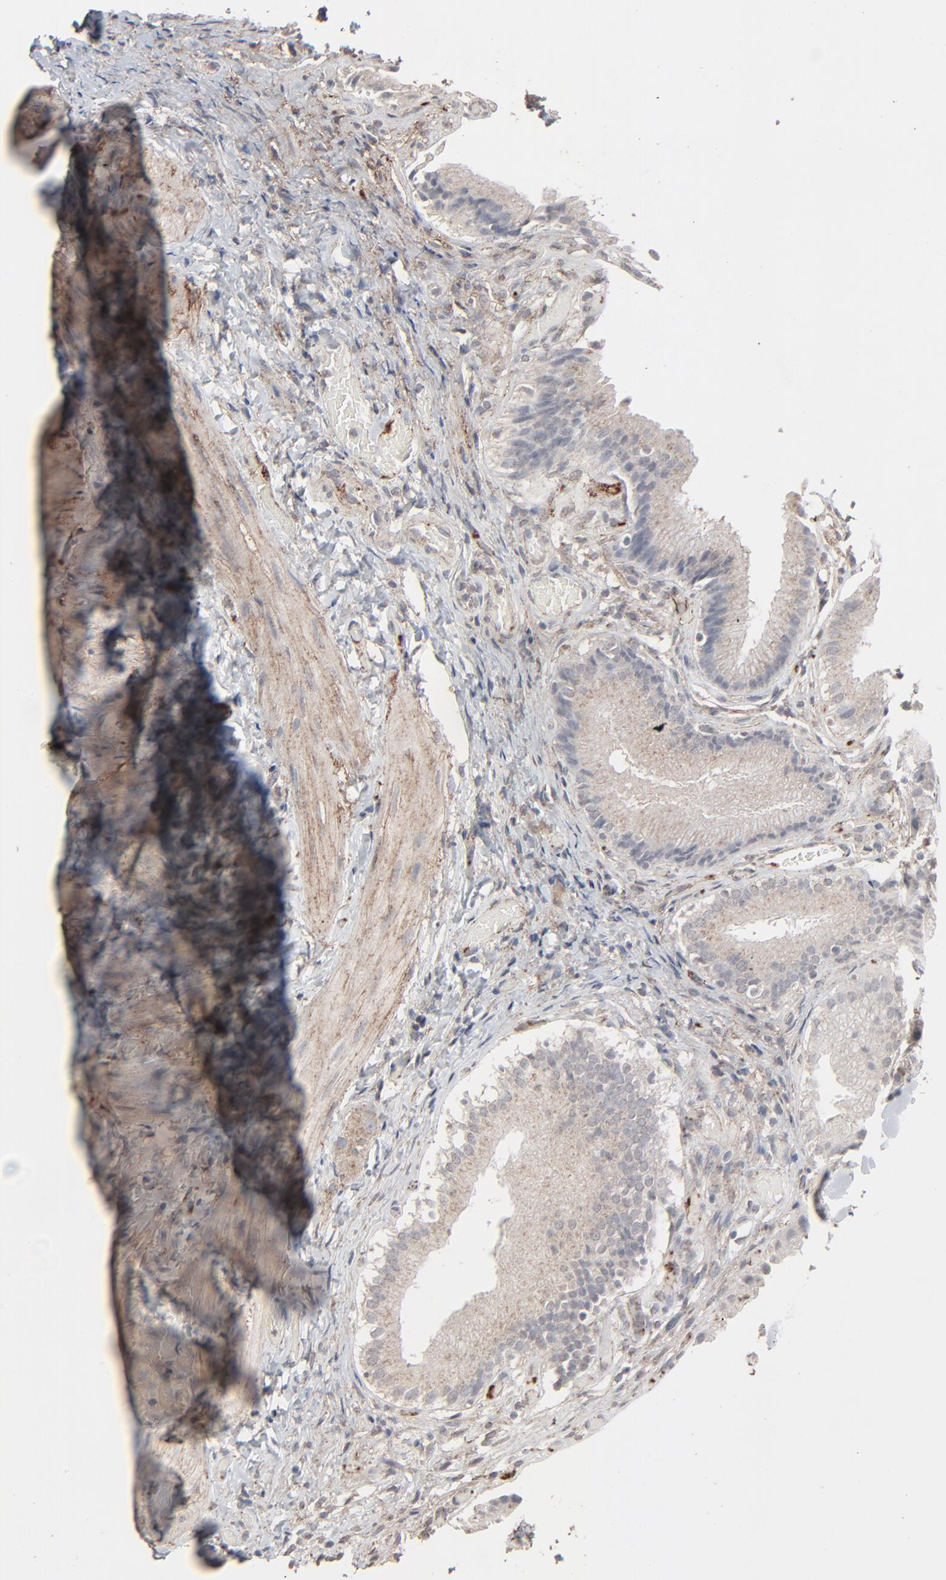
{"staining": {"intensity": "weak", "quantity": "<25%", "location": "cytoplasmic/membranous"}, "tissue": "gallbladder", "cell_type": "Glandular cells", "image_type": "normal", "snomed": [{"axis": "morphology", "description": "Normal tissue, NOS"}, {"axis": "topography", "description": "Gallbladder"}], "caption": "This is a image of immunohistochemistry (IHC) staining of normal gallbladder, which shows no positivity in glandular cells. Brightfield microscopy of IHC stained with DAB (3,3'-diaminobenzidine) (brown) and hematoxylin (blue), captured at high magnification.", "gene": "JAM3", "patient": {"sex": "male", "age": 65}}